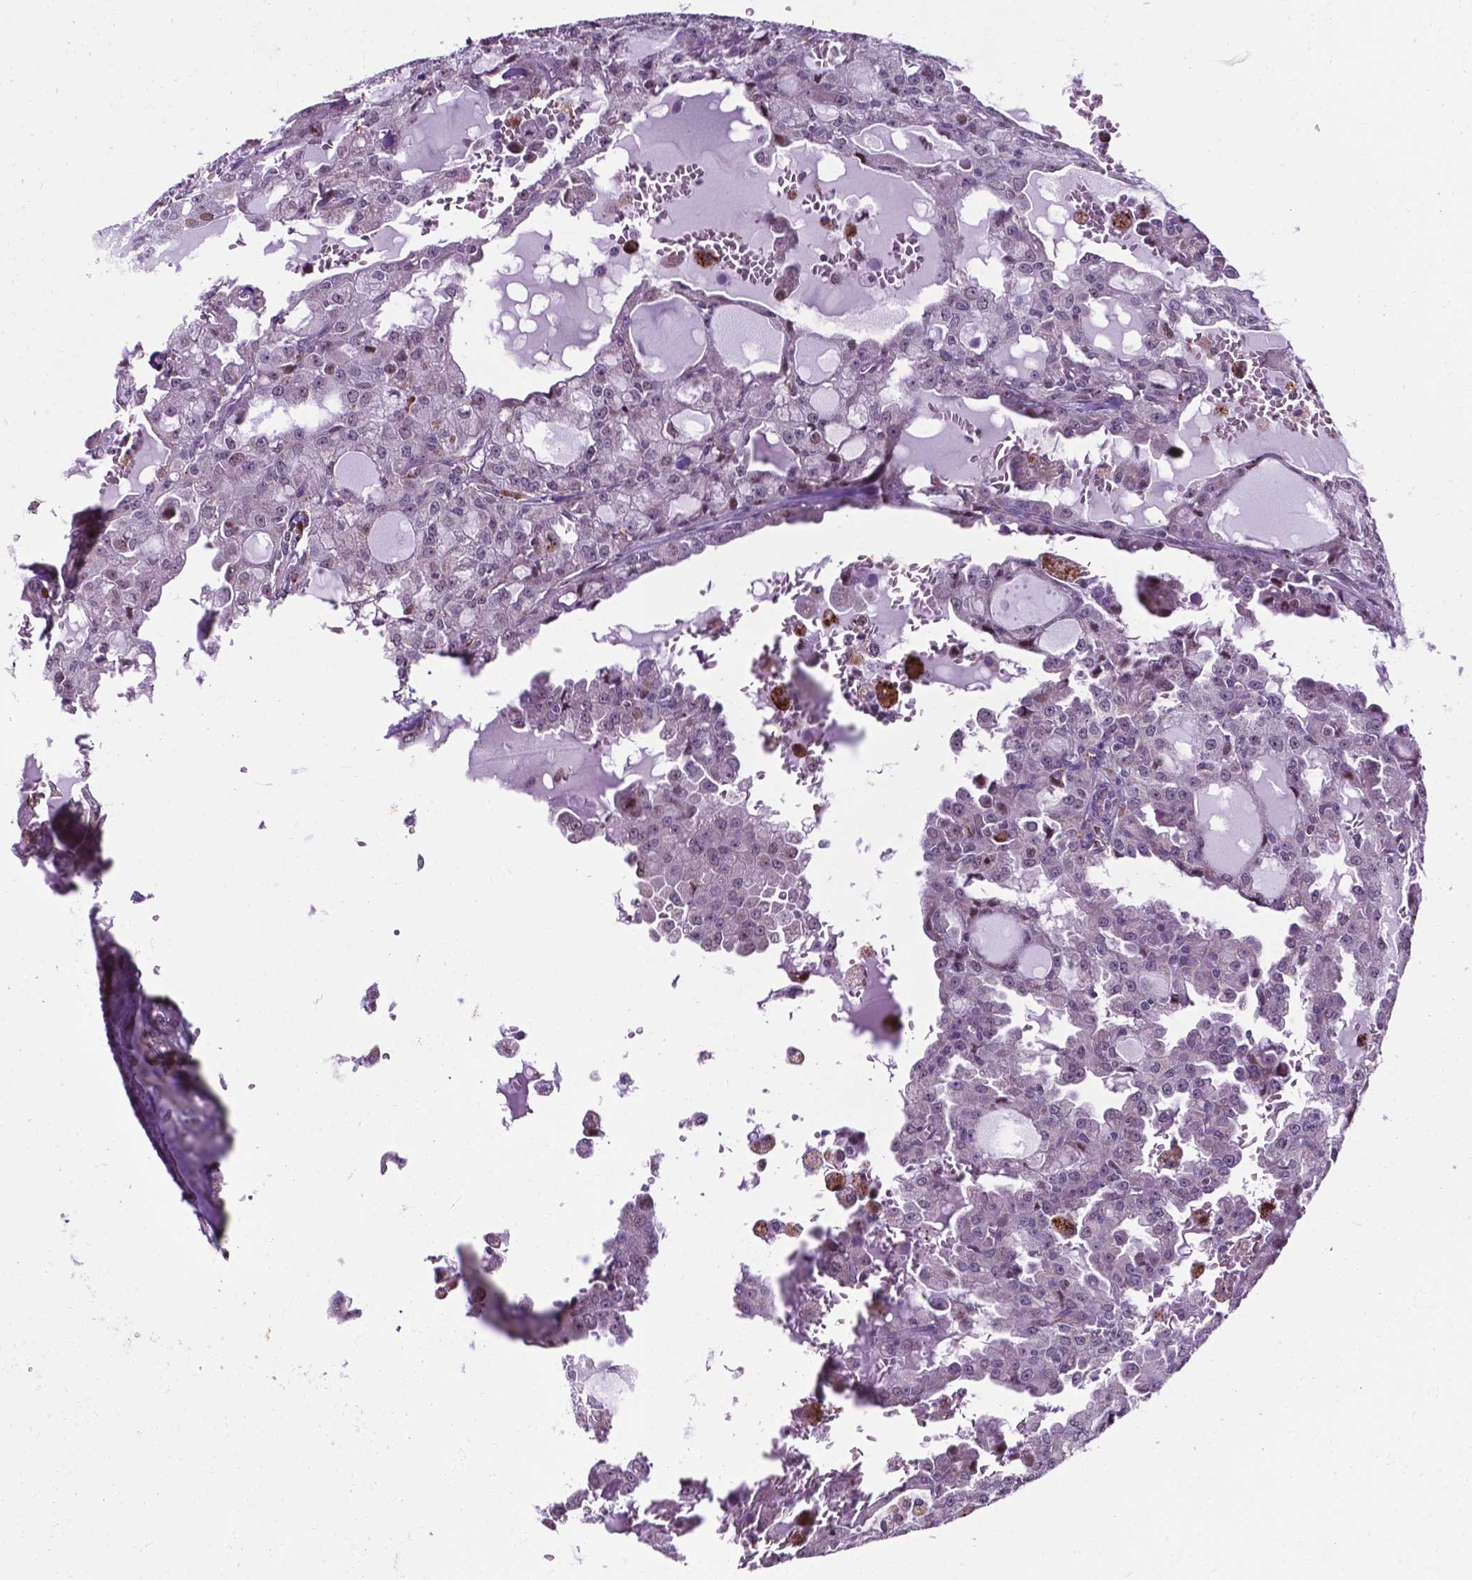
{"staining": {"intensity": "negative", "quantity": "none", "location": "none"}, "tissue": "head and neck cancer", "cell_type": "Tumor cells", "image_type": "cancer", "snomed": [{"axis": "morphology", "description": "Adenocarcinoma, NOS"}, {"axis": "topography", "description": "Head-Neck"}], "caption": "IHC image of neoplastic tissue: head and neck adenocarcinoma stained with DAB shows no significant protein staining in tumor cells.", "gene": "SMAD3", "patient": {"sex": "male", "age": 64}}